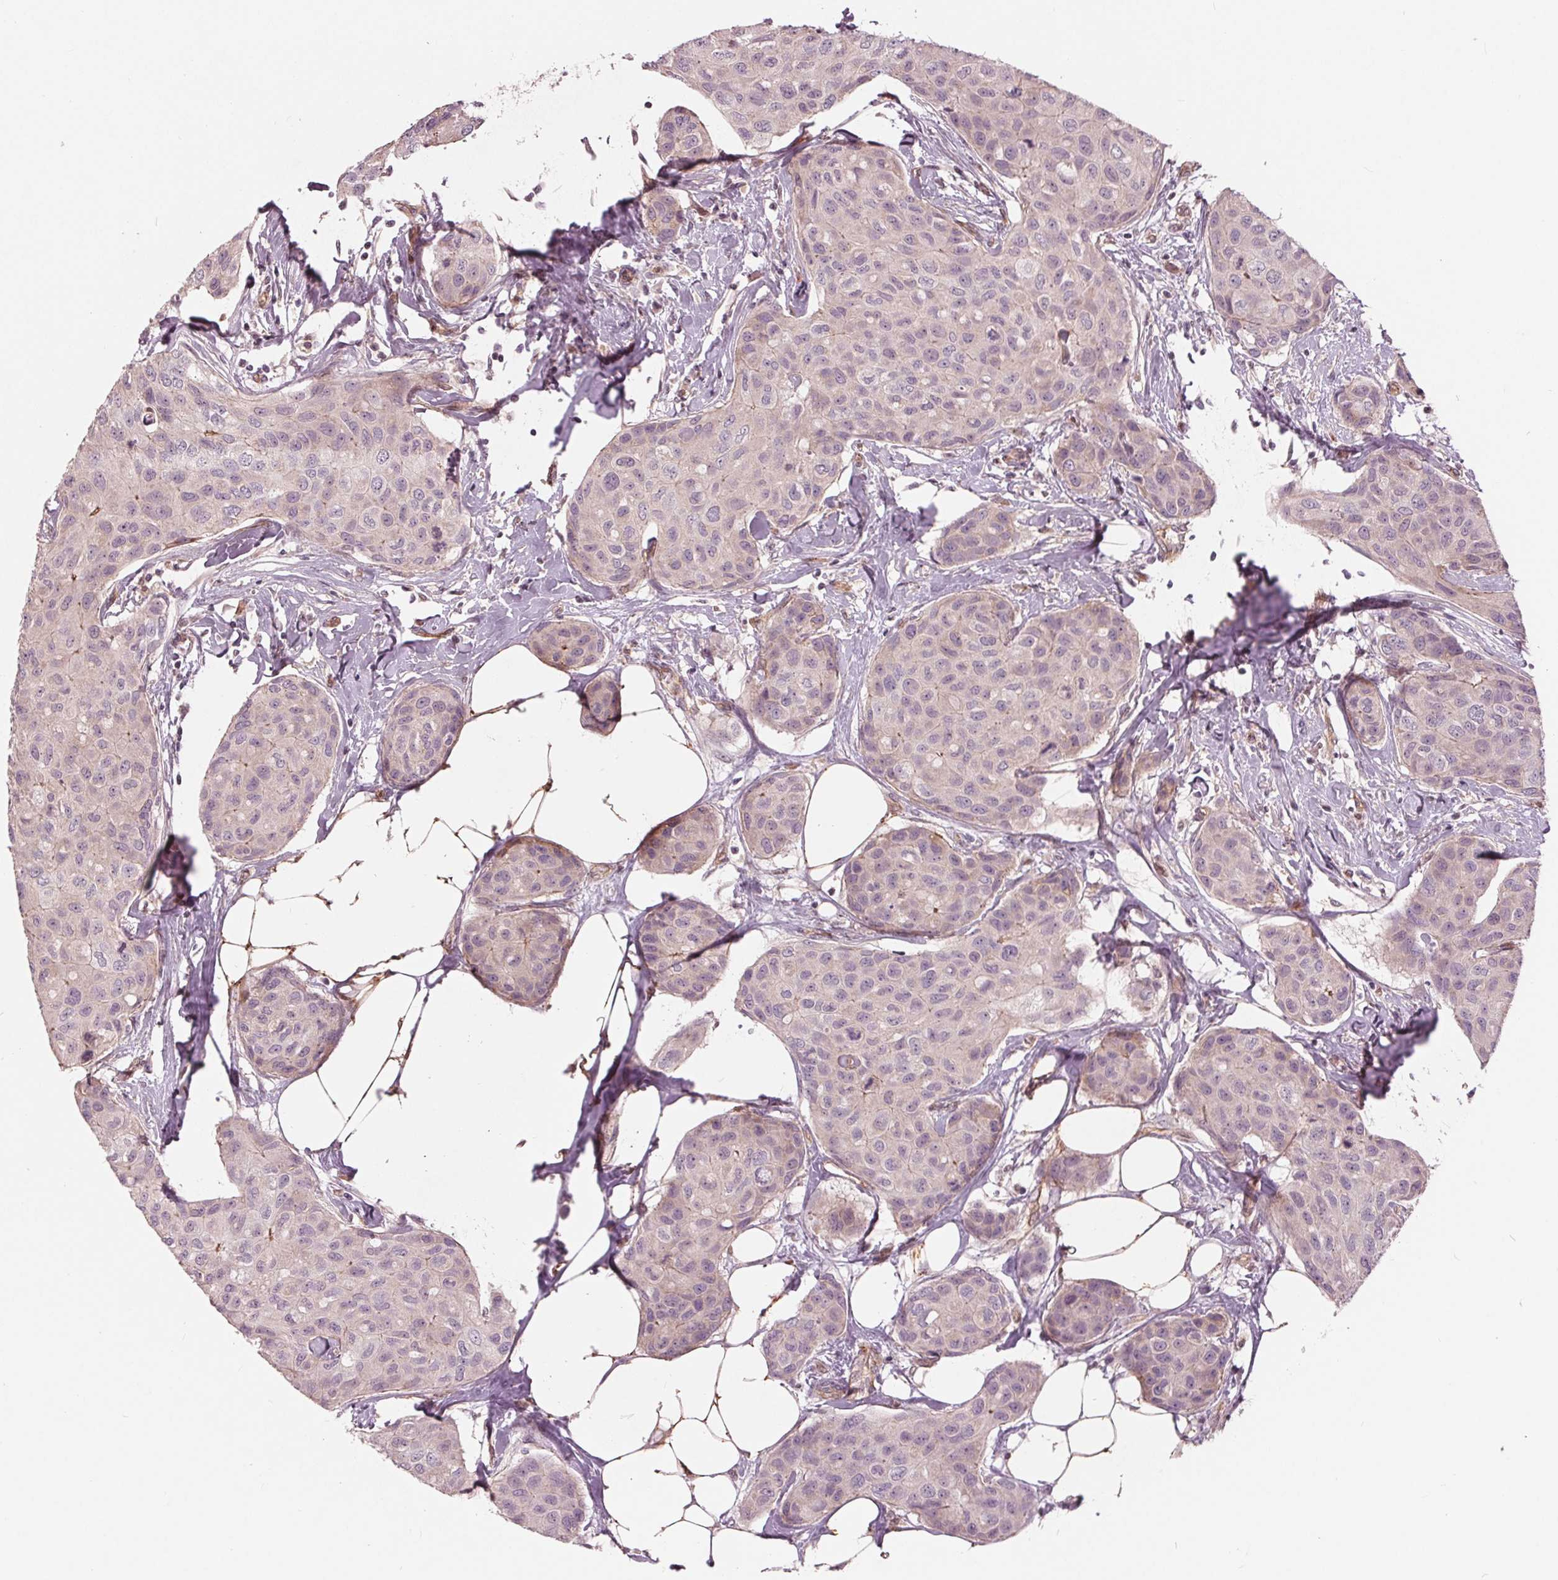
{"staining": {"intensity": "negative", "quantity": "none", "location": "none"}, "tissue": "breast cancer", "cell_type": "Tumor cells", "image_type": "cancer", "snomed": [{"axis": "morphology", "description": "Duct carcinoma"}, {"axis": "topography", "description": "Breast"}], "caption": "Breast cancer stained for a protein using immunohistochemistry (IHC) shows no positivity tumor cells.", "gene": "TXNIP", "patient": {"sex": "female", "age": 80}}